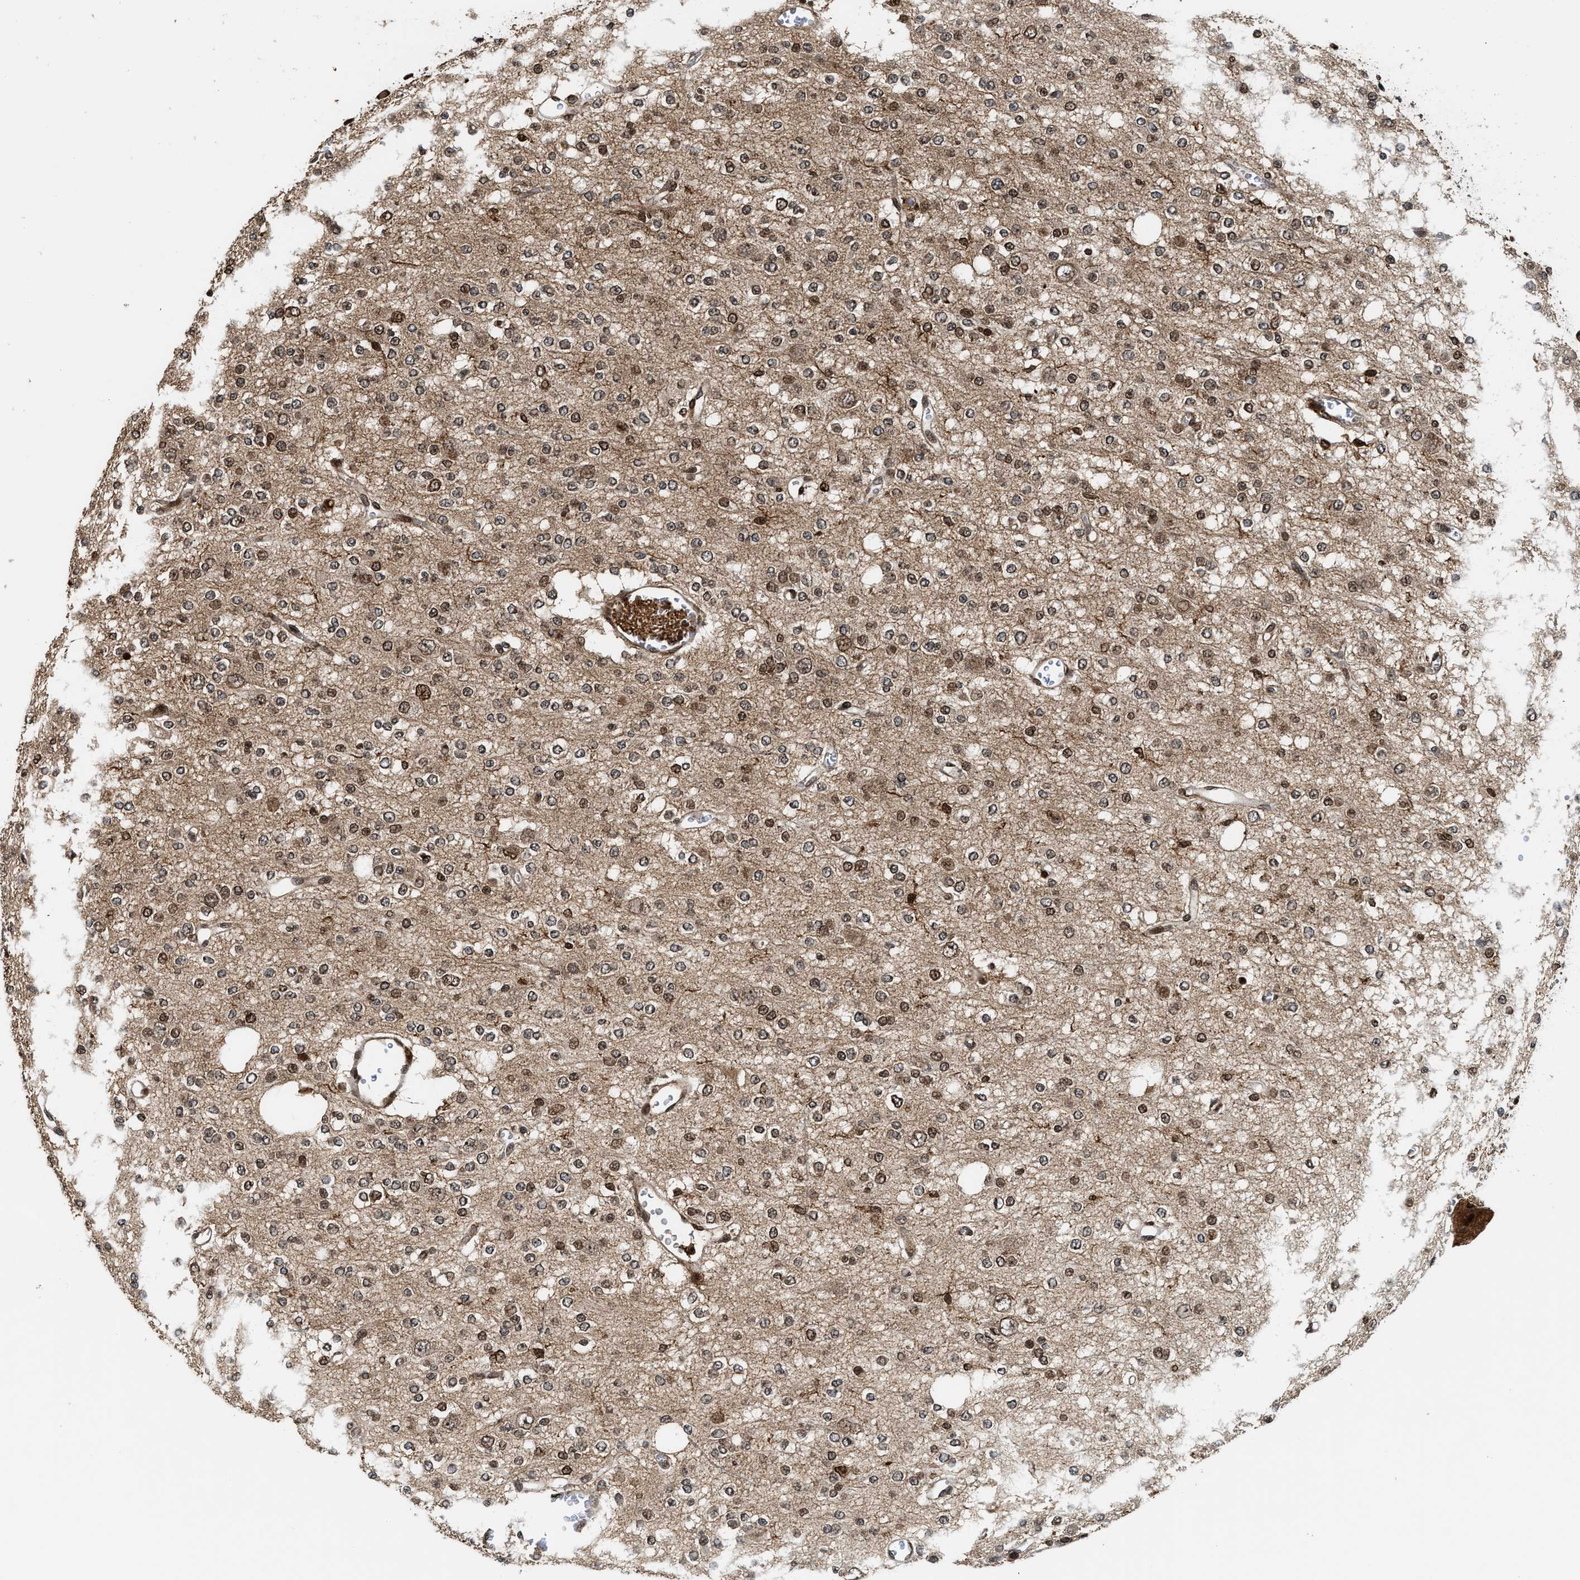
{"staining": {"intensity": "moderate", "quantity": ">75%", "location": "nuclear"}, "tissue": "glioma", "cell_type": "Tumor cells", "image_type": "cancer", "snomed": [{"axis": "morphology", "description": "Glioma, malignant, Low grade"}, {"axis": "topography", "description": "Brain"}], "caption": "Tumor cells demonstrate moderate nuclear expression in approximately >75% of cells in glioma.", "gene": "MDM2", "patient": {"sex": "male", "age": 38}}